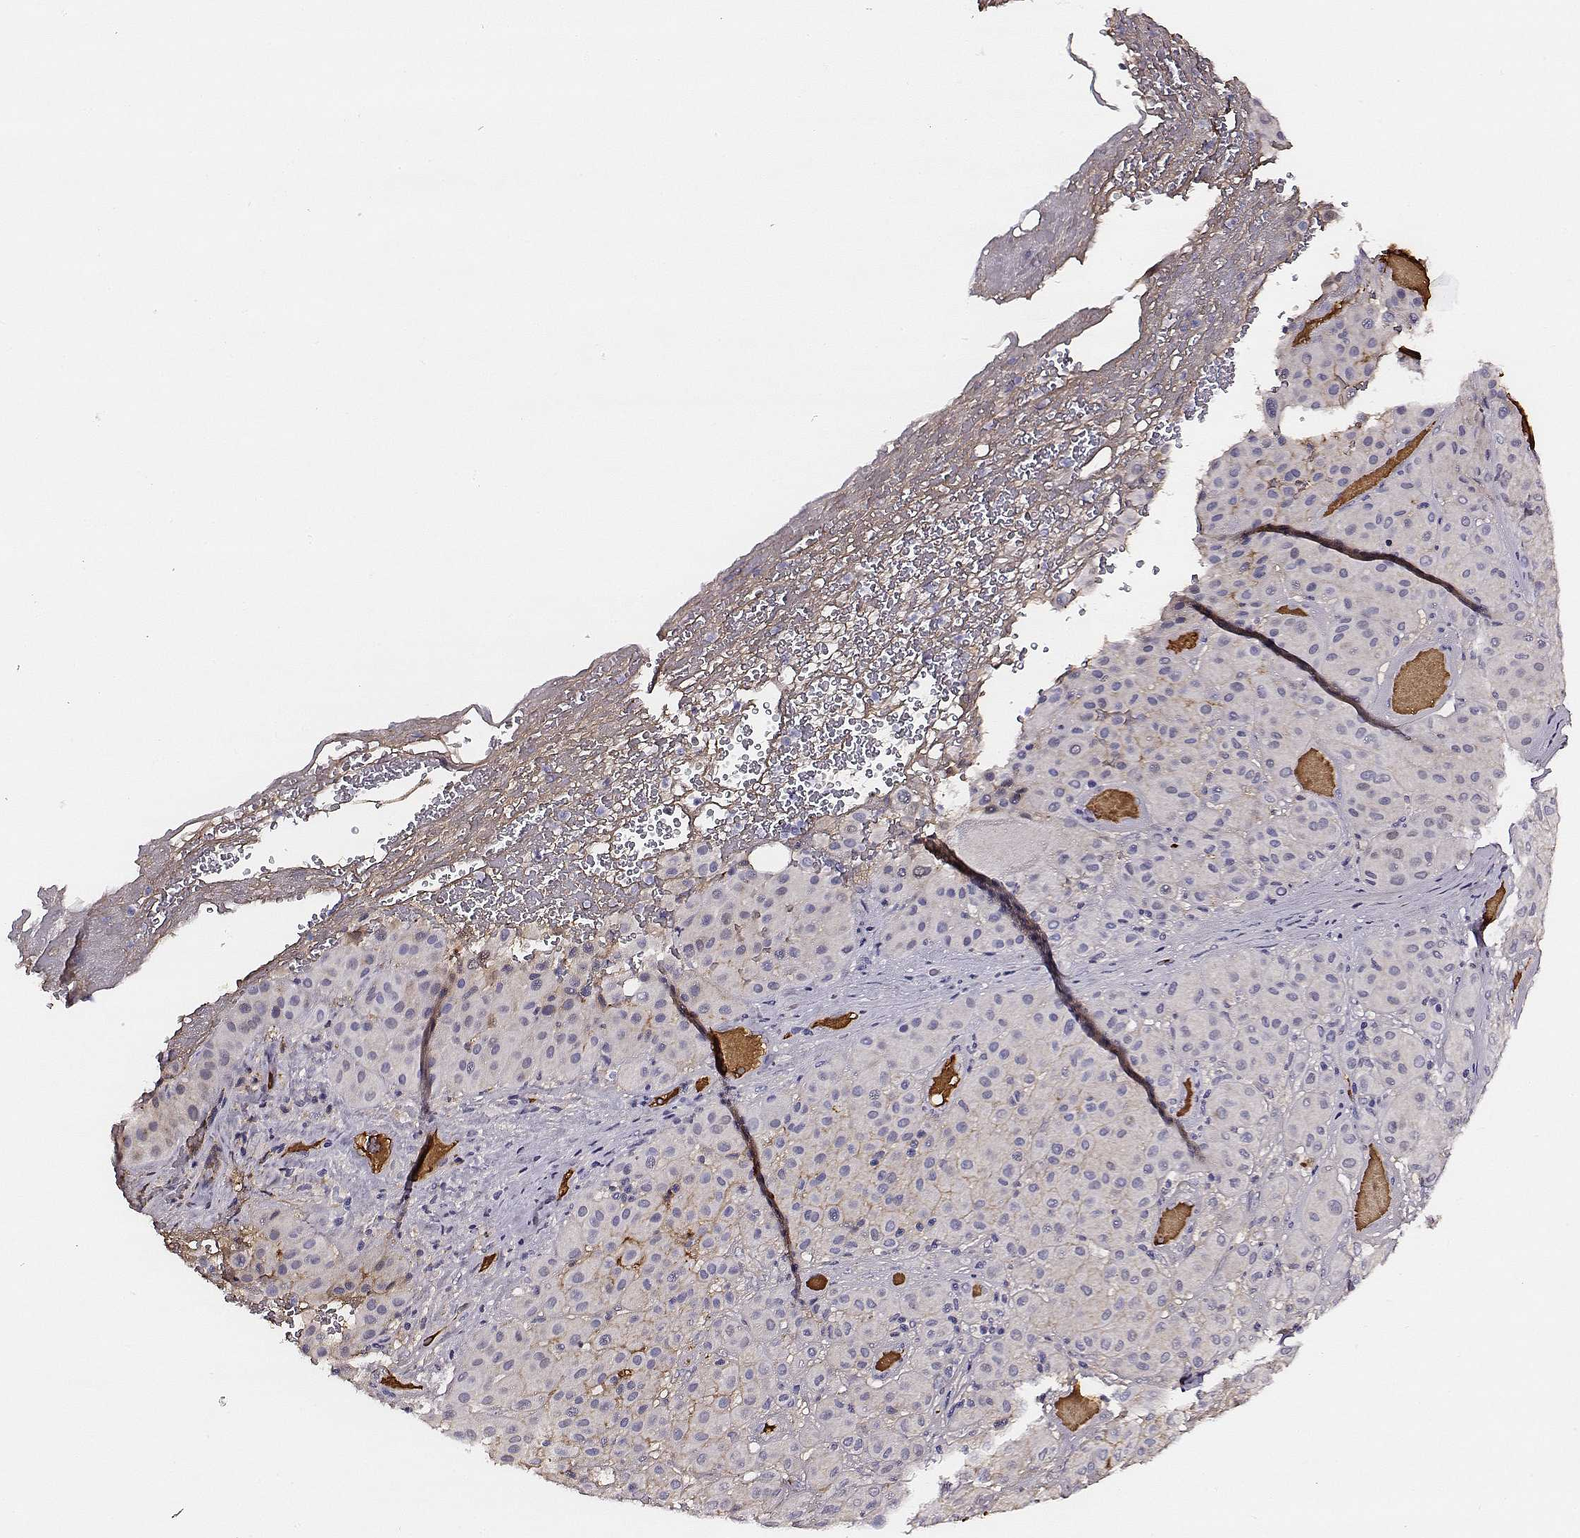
{"staining": {"intensity": "negative", "quantity": "none", "location": "none"}, "tissue": "melanoma", "cell_type": "Tumor cells", "image_type": "cancer", "snomed": [{"axis": "morphology", "description": "Malignant melanoma, Metastatic site"}, {"axis": "topography", "description": "Smooth muscle"}], "caption": "Malignant melanoma (metastatic site) was stained to show a protein in brown. There is no significant staining in tumor cells.", "gene": "TF", "patient": {"sex": "male", "age": 41}}